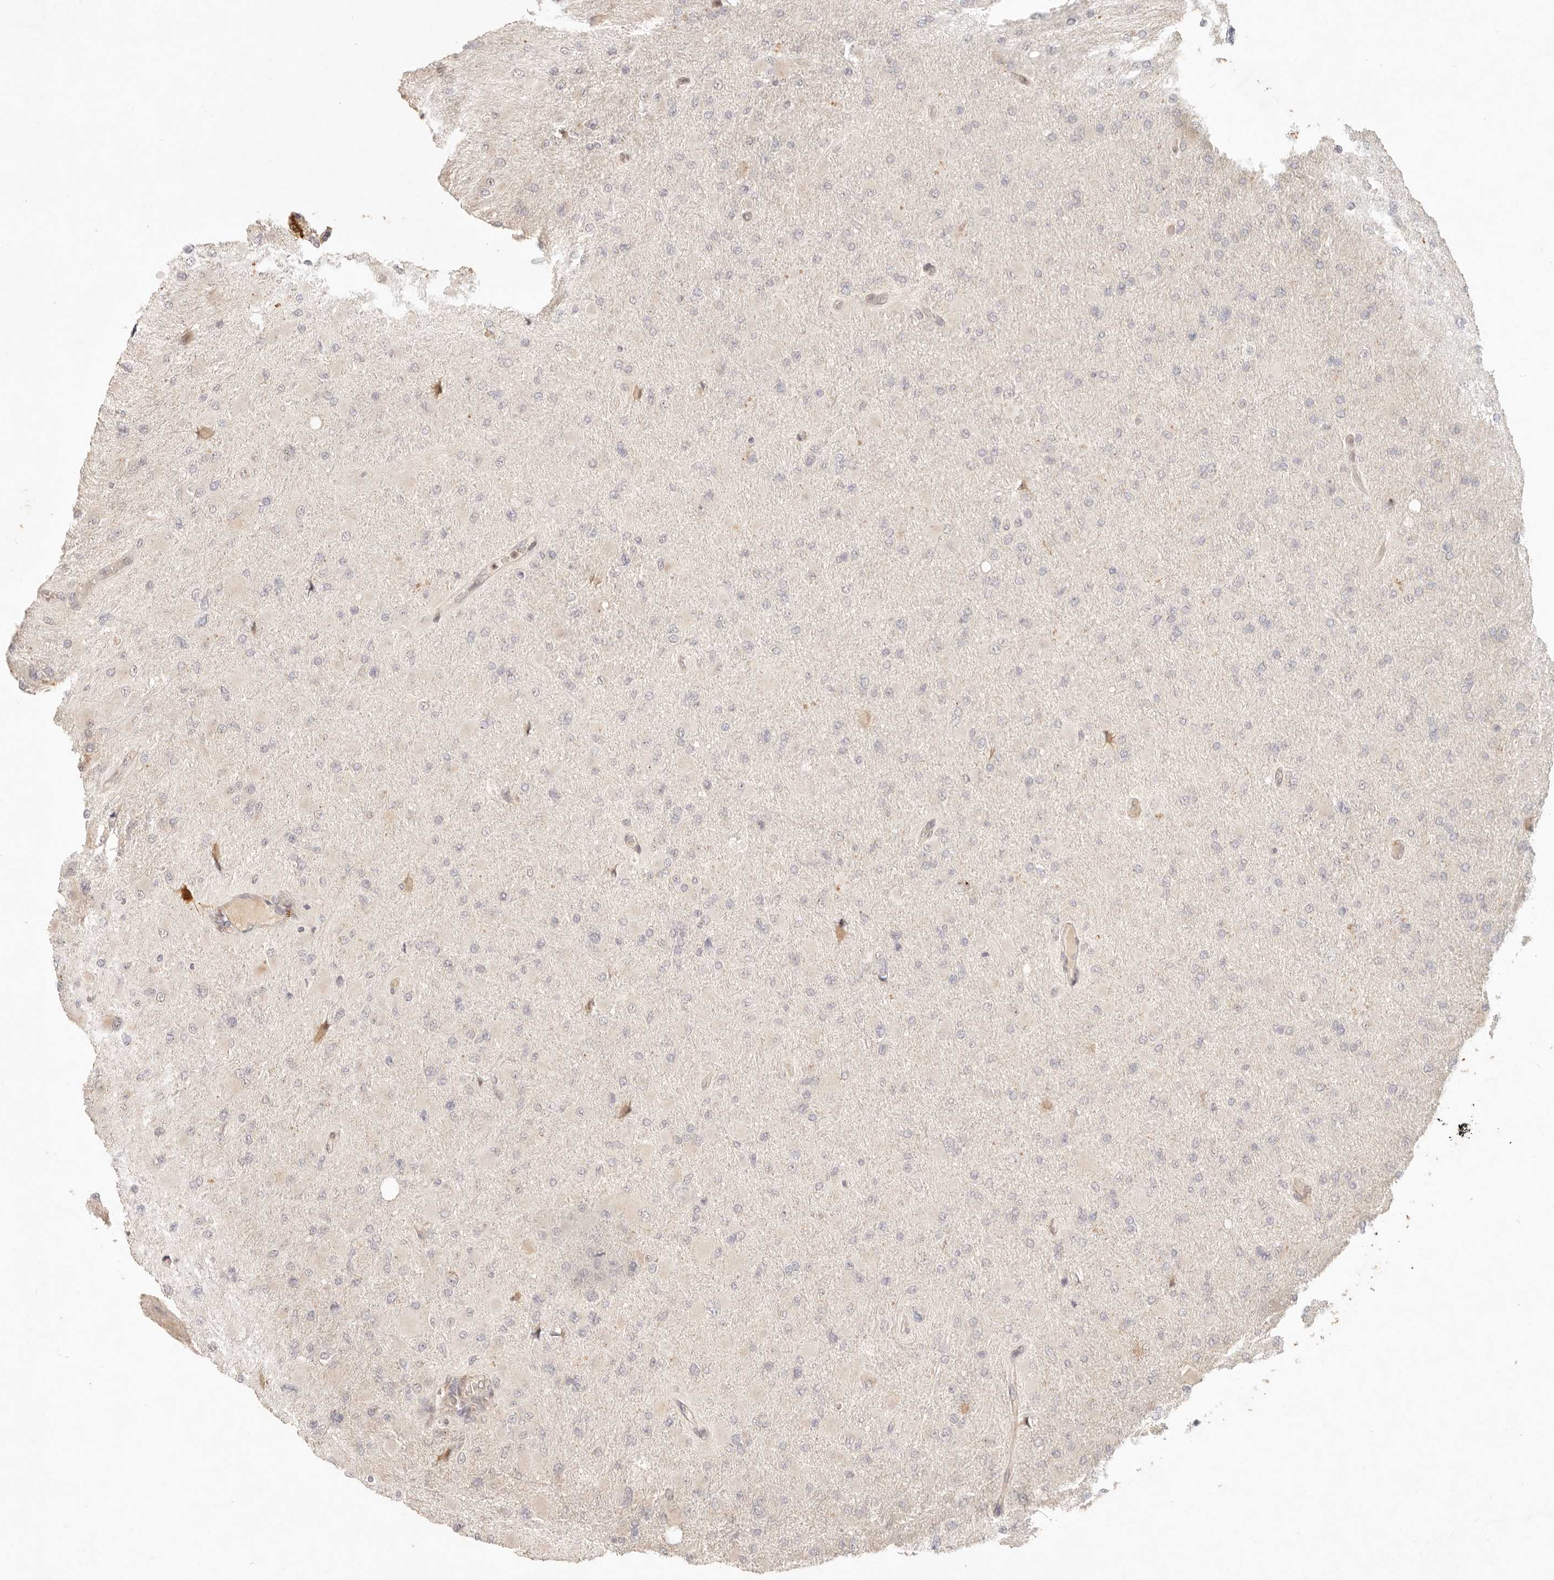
{"staining": {"intensity": "negative", "quantity": "none", "location": "none"}, "tissue": "glioma", "cell_type": "Tumor cells", "image_type": "cancer", "snomed": [{"axis": "morphology", "description": "Glioma, malignant, High grade"}, {"axis": "topography", "description": "Cerebral cortex"}], "caption": "The micrograph shows no significant staining in tumor cells of glioma.", "gene": "C1orf127", "patient": {"sex": "female", "age": 36}}